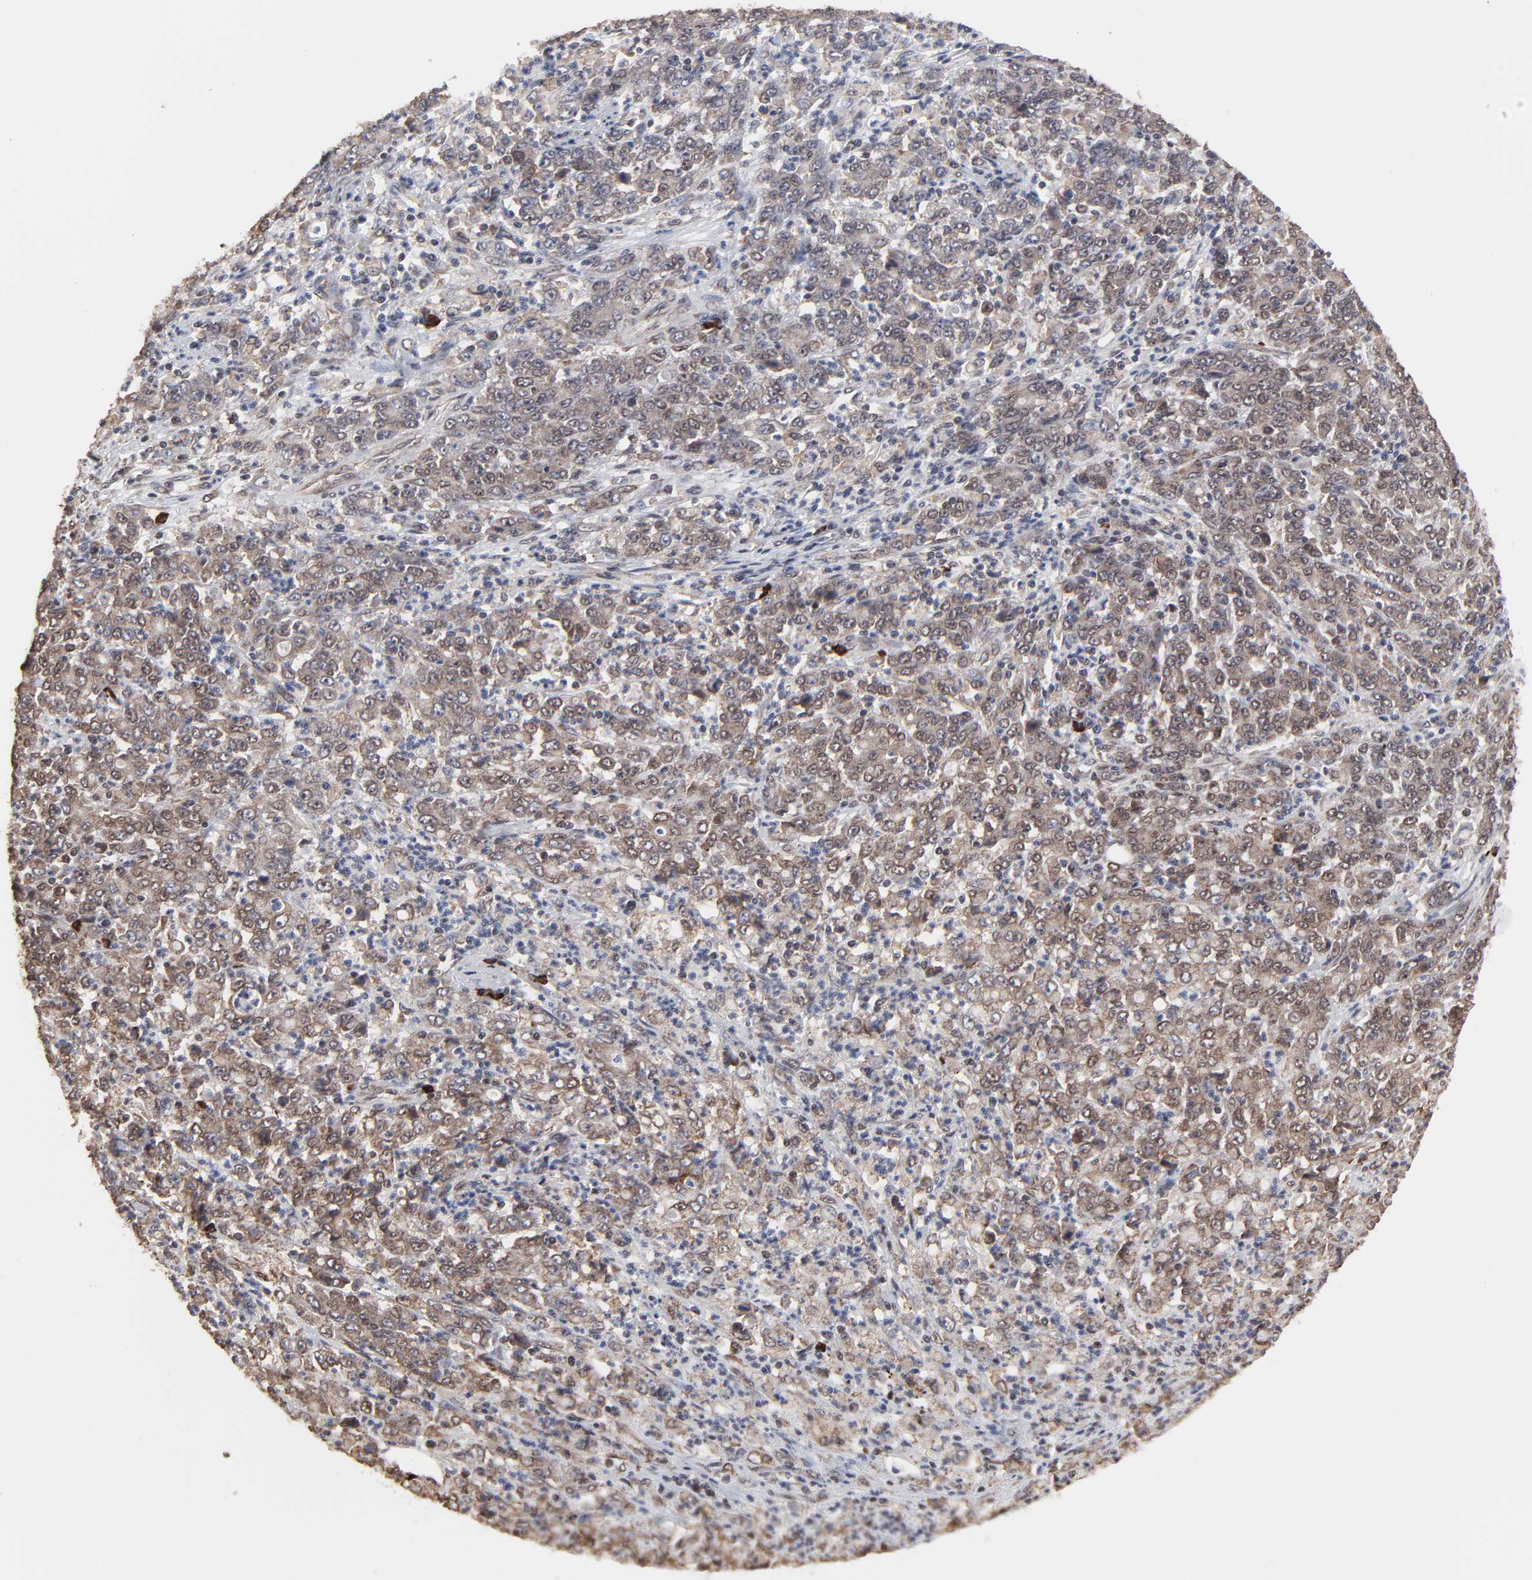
{"staining": {"intensity": "moderate", "quantity": ">75%", "location": "cytoplasmic/membranous"}, "tissue": "stomach cancer", "cell_type": "Tumor cells", "image_type": "cancer", "snomed": [{"axis": "morphology", "description": "Adenocarcinoma, NOS"}, {"axis": "topography", "description": "Stomach, lower"}], "caption": "A medium amount of moderate cytoplasmic/membranous positivity is seen in about >75% of tumor cells in stomach cancer (adenocarcinoma) tissue.", "gene": "CHM", "patient": {"sex": "female", "age": 71}}